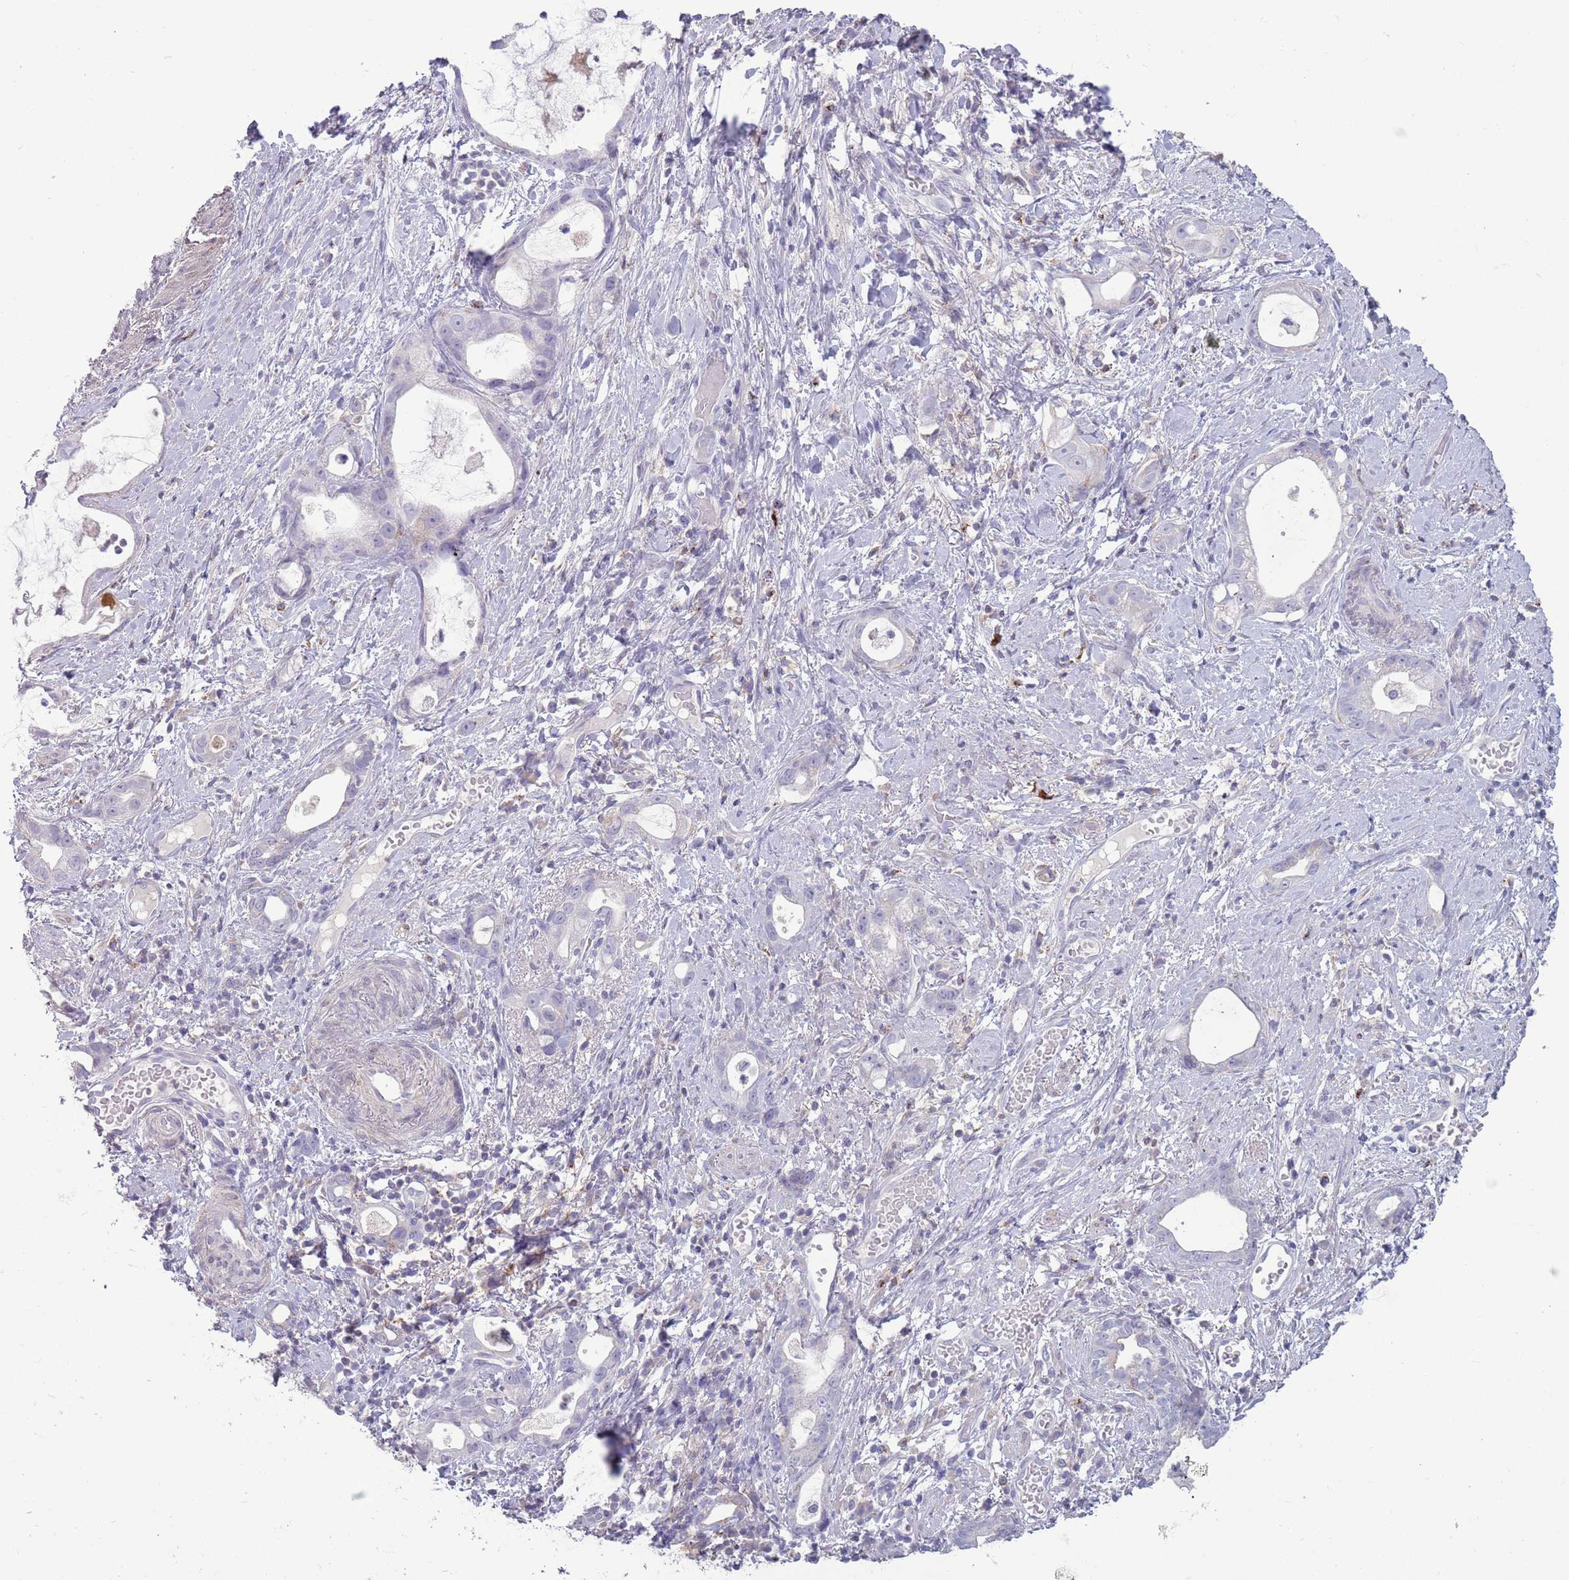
{"staining": {"intensity": "negative", "quantity": "none", "location": "none"}, "tissue": "stomach cancer", "cell_type": "Tumor cells", "image_type": "cancer", "snomed": [{"axis": "morphology", "description": "Adenocarcinoma, NOS"}, {"axis": "topography", "description": "Stomach"}], "caption": "High power microscopy micrograph of an immunohistochemistry histopathology image of stomach cancer, revealing no significant expression in tumor cells.", "gene": "ACSBG1", "patient": {"sex": "male", "age": 55}}